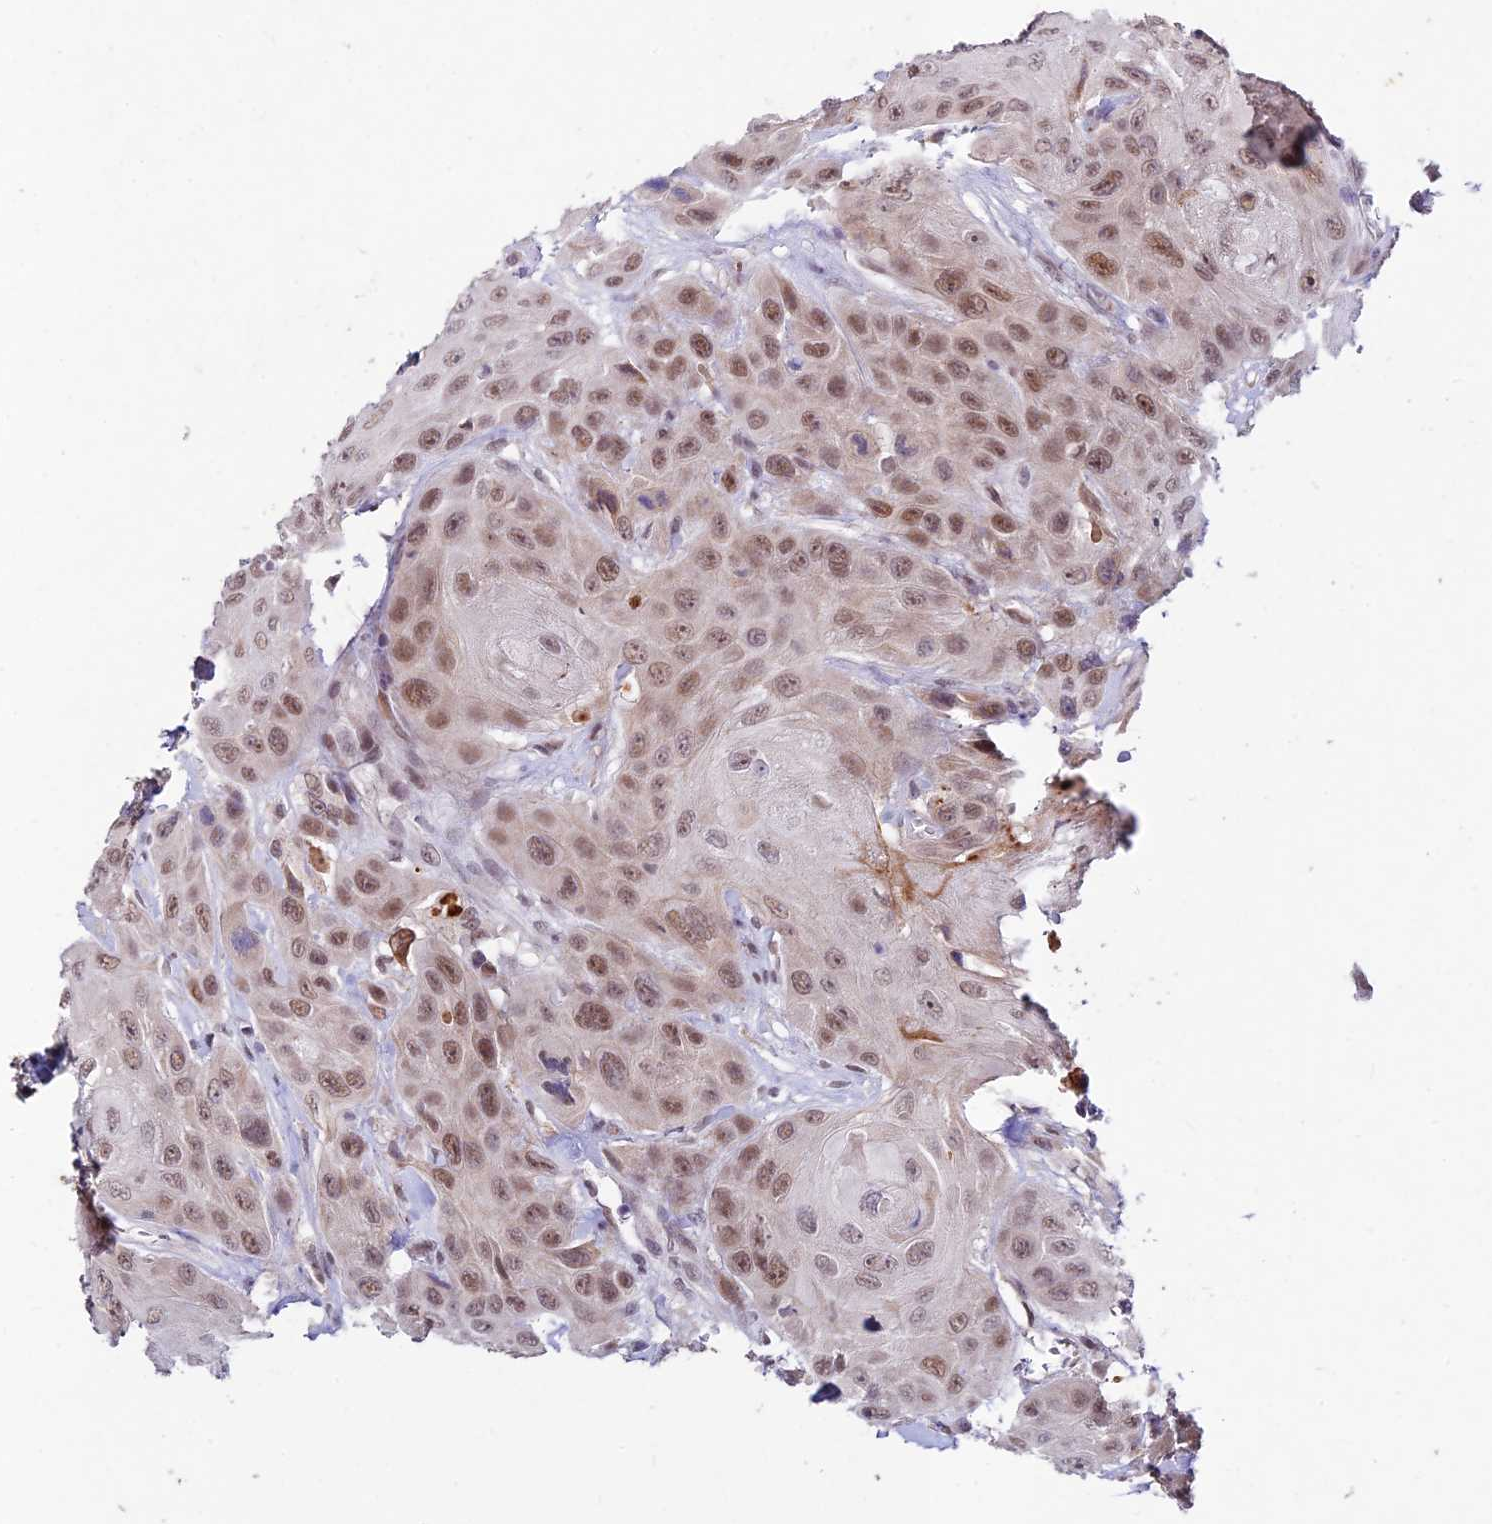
{"staining": {"intensity": "moderate", "quantity": ">75%", "location": "nuclear"}, "tissue": "head and neck cancer", "cell_type": "Tumor cells", "image_type": "cancer", "snomed": [{"axis": "morphology", "description": "Squamous cell carcinoma, NOS"}, {"axis": "topography", "description": "Head-Neck"}], "caption": "Protein staining of head and neck cancer (squamous cell carcinoma) tissue displays moderate nuclear positivity in about >75% of tumor cells.", "gene": "RAVER1", "patient": {"sex": "male", "age": 81}}